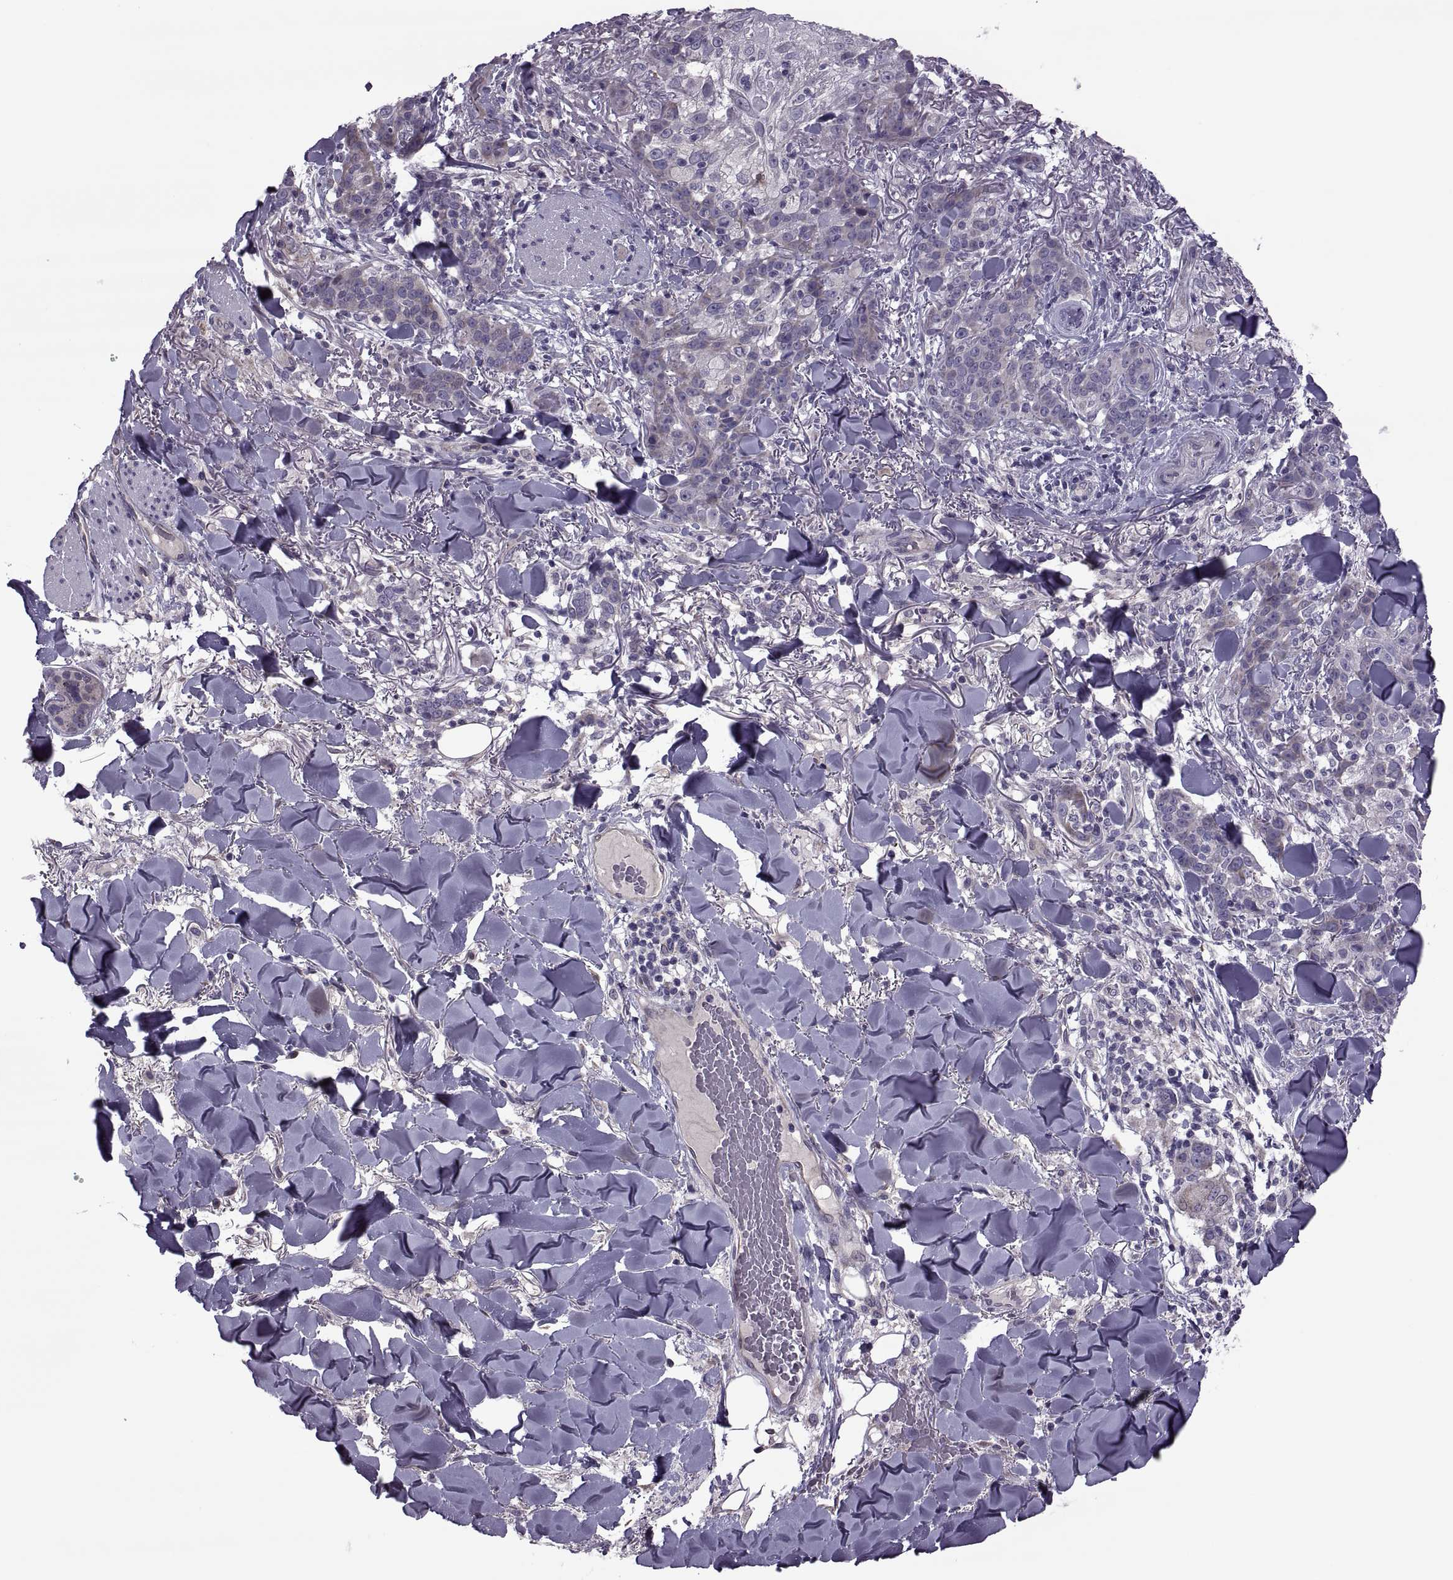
{"staining": {"intensity": "weak", "quantity": "<25%", "location": "cytoplasmic/membranous"}, "tissue": "skin cancer", "cell_type": "Tumor cells", "image_type": "cancer", "snomed": [{"axis": "morphology", "description": "Normal tissue, NOS"}, {"axis": "morphology", "description": "Squamous cell carcinoma, NOS"}, {"axis": "topography", "description": "Skin"}], "caption": "Skin cancer (squamous cell carcinoma) was stained to show a protein in brown. There is no significant positivity in tumor cells.", "gene": "ODF3", "patient": {"sex": "female", "age": 83}}